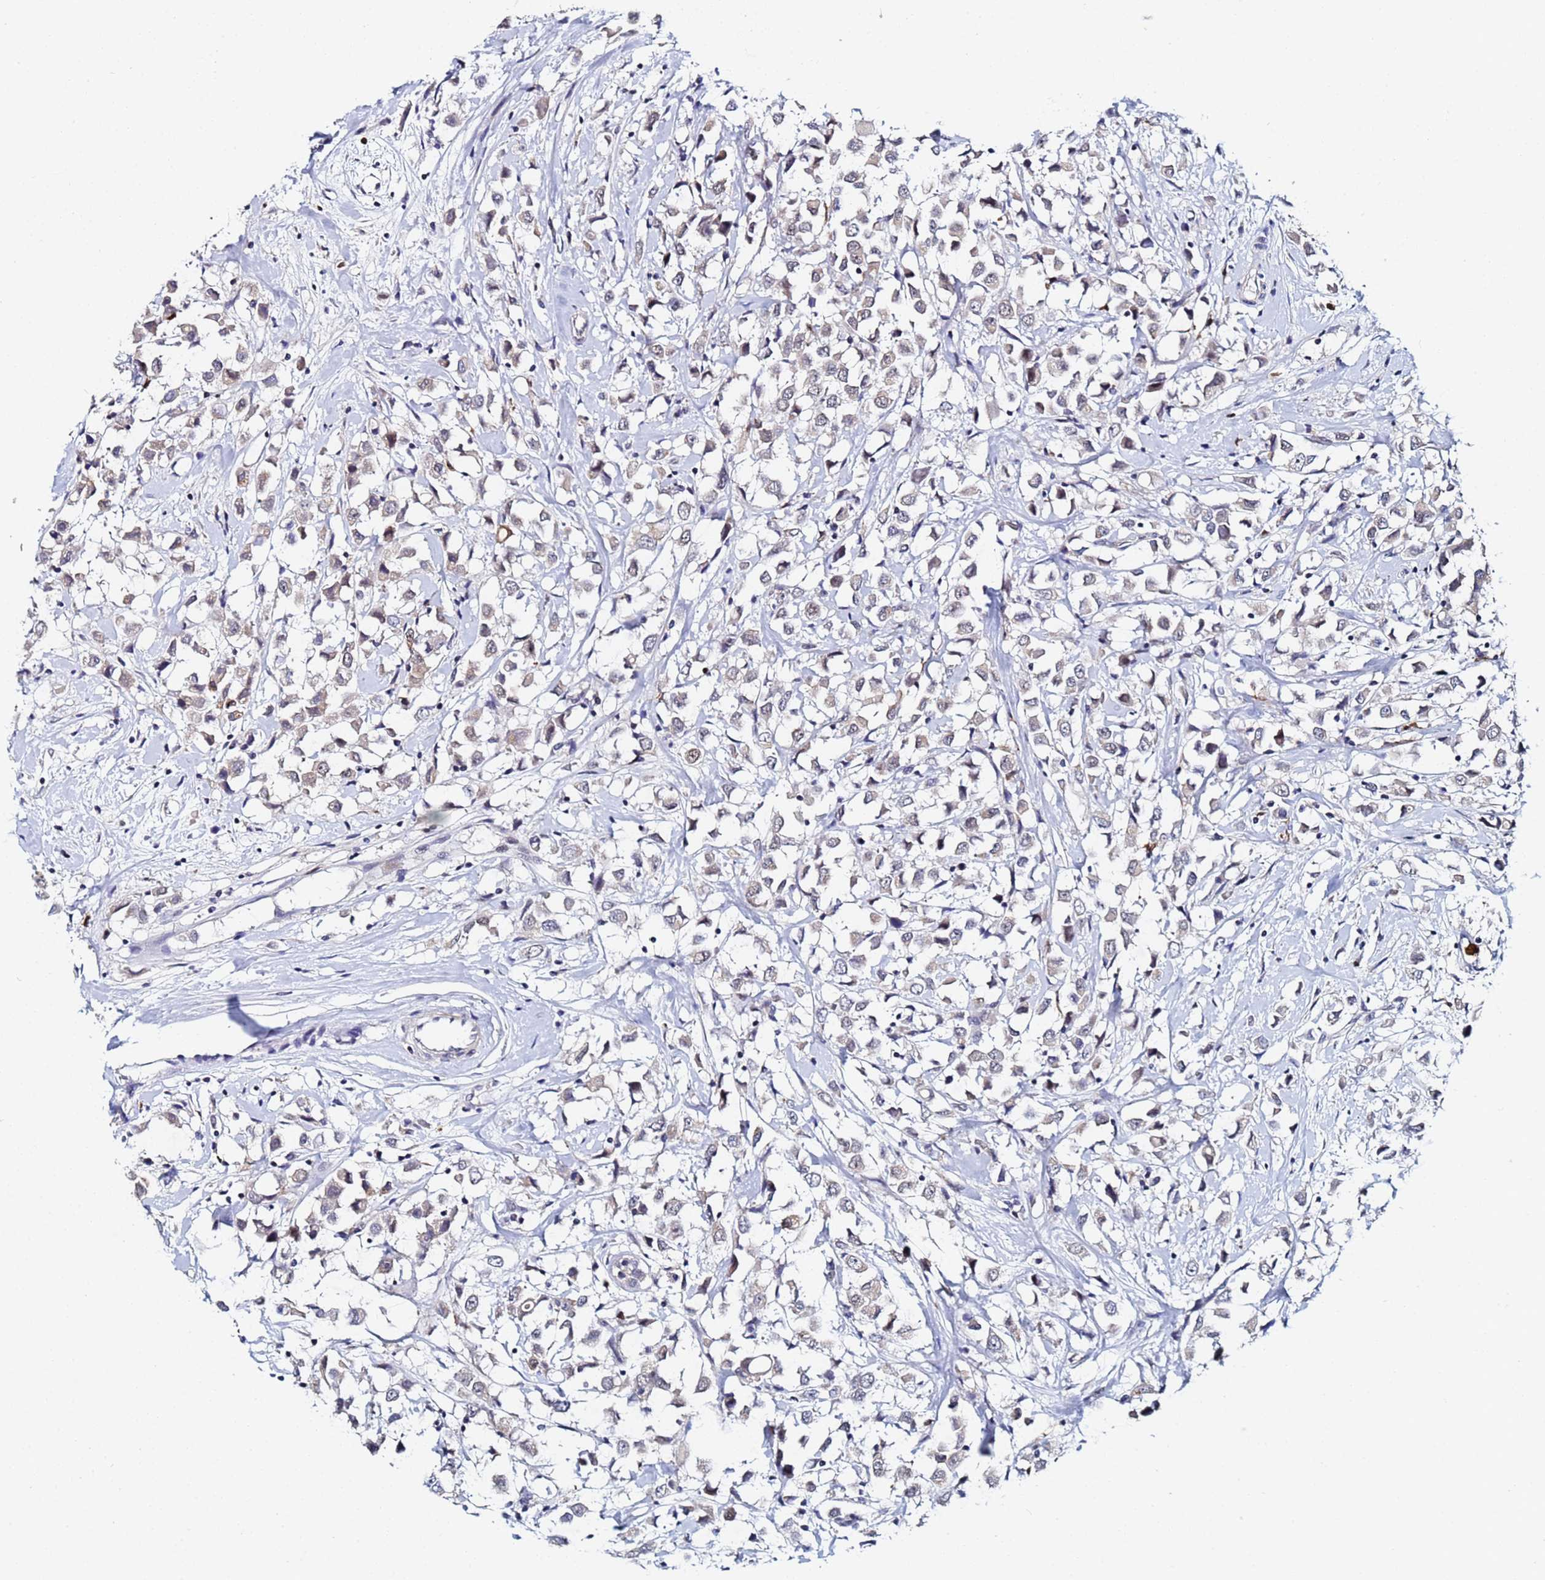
{"staining": {"intensity": "weak", "quantity": ">75%", "location": "nuclear"}, "tissue": "breast cancer", "cell_type": "Tumor cells", "image_type": "cancer", "snomed": [{"axis": "morphology", "description": "Duct carcinoma"}, {"axis": "topography", "description": "Breast"}], "caption": "A brown stain labels weak nuclear expression of a protein in intraductal carcinoma (breast) tumor cells.", "gene": "MTCL1", "patient": {"sex": "female", "age": 61}}